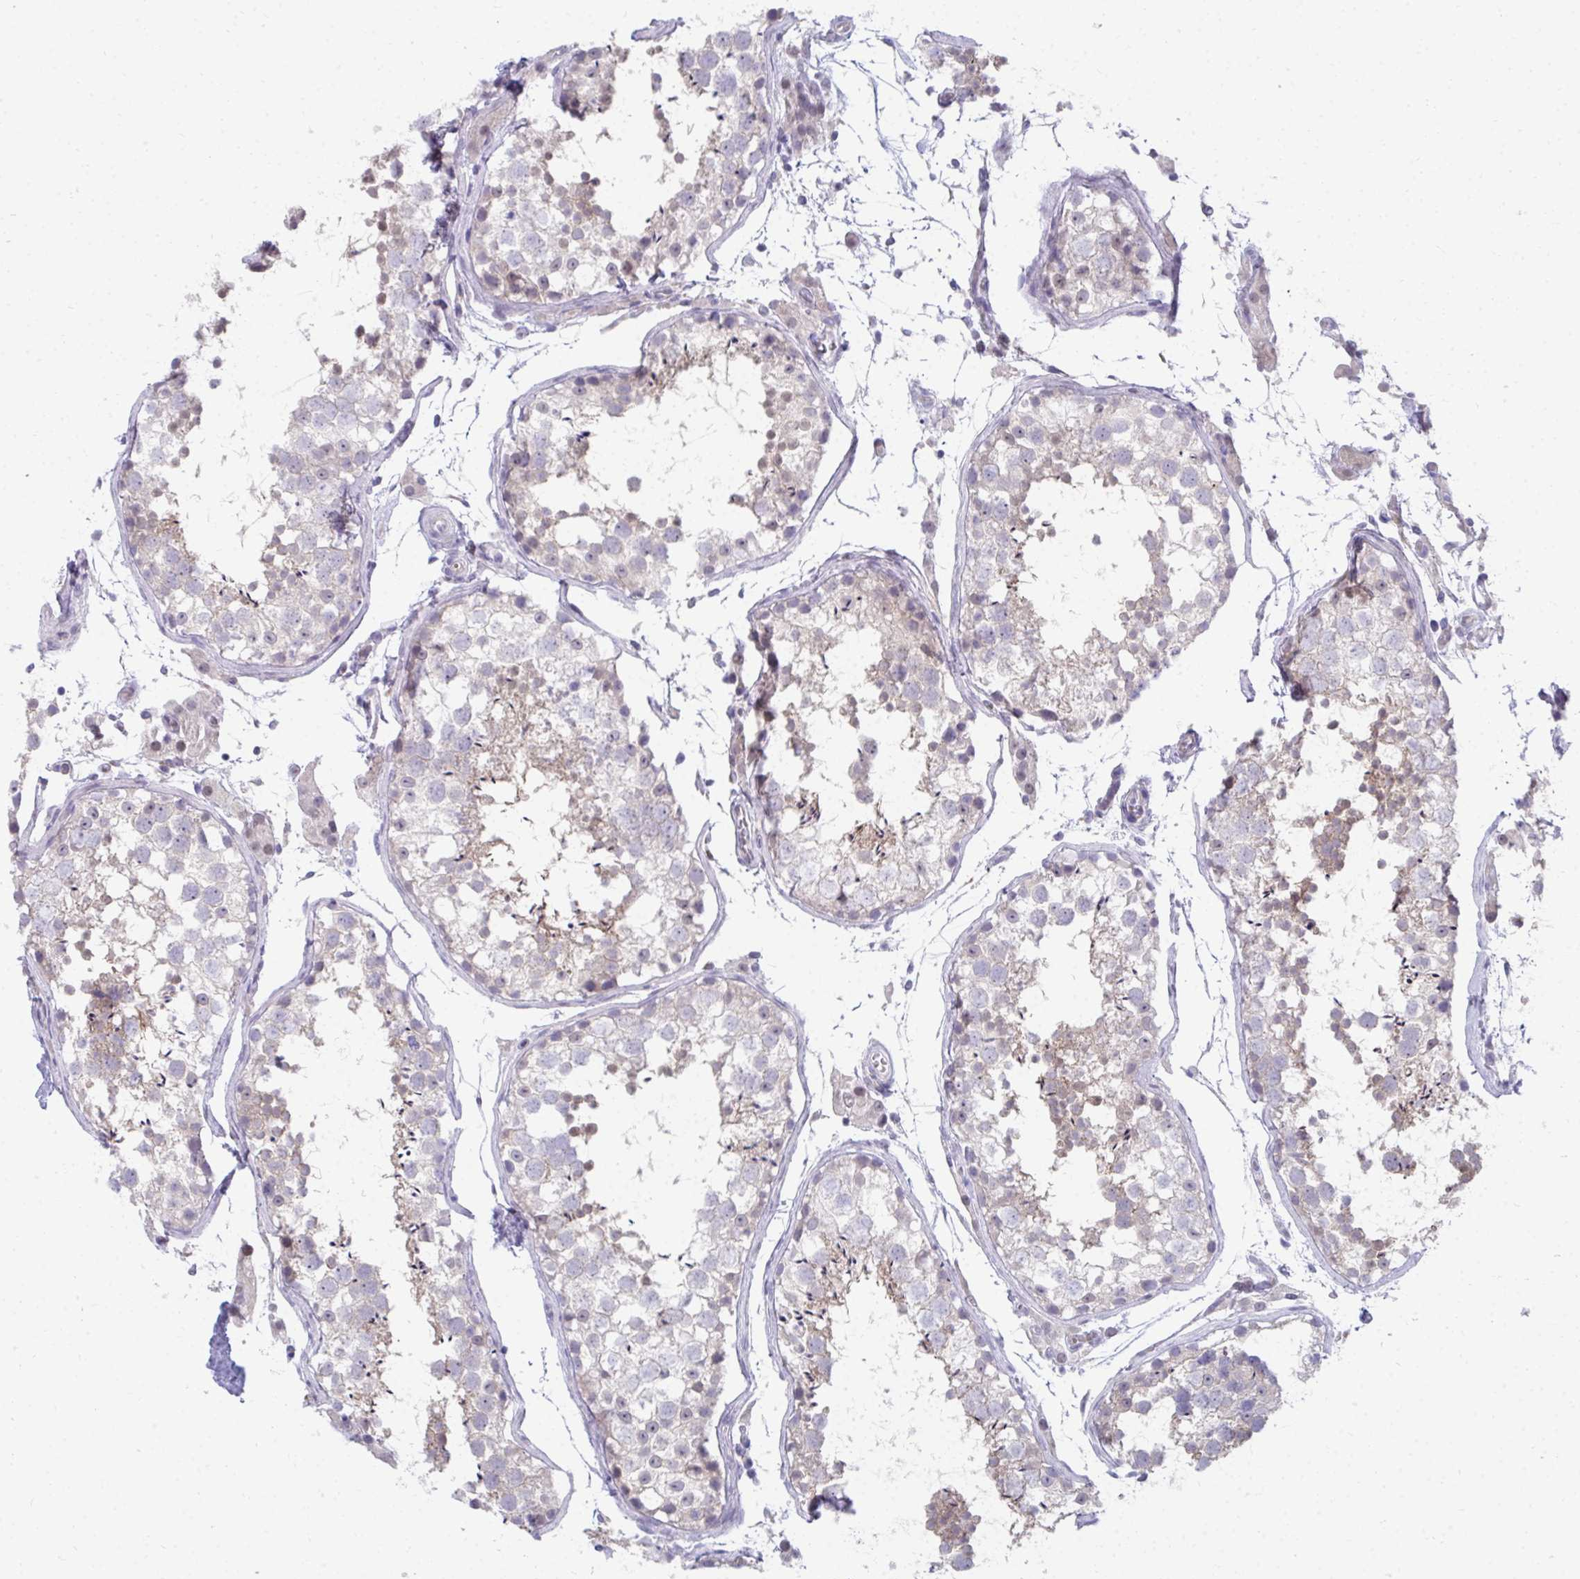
{"staining": {"intensity": "moderate", "quantity": "<25%", "location": "cytoplasmic/membranous,nuclear"}, "tissue": "testis", "cell_type": "Cells in seminiferous ducts", "image_type": "normal", "snomed": [{"axis": "morphology", "description": "Normal tissue, NOS"}, {"axis": "morphology", "description": "Seminoma, NOS"}, {"axis": "topography", "description": "Testis"}], "caption": "Moderate cytoplasmic/membranous,nuclear positivity for a protein is seen in about <25% of cells in seminiferous ducts of normal testis using IHC.", "gene": "MROH8", "patient": {"sex": "male", "age": 29}}